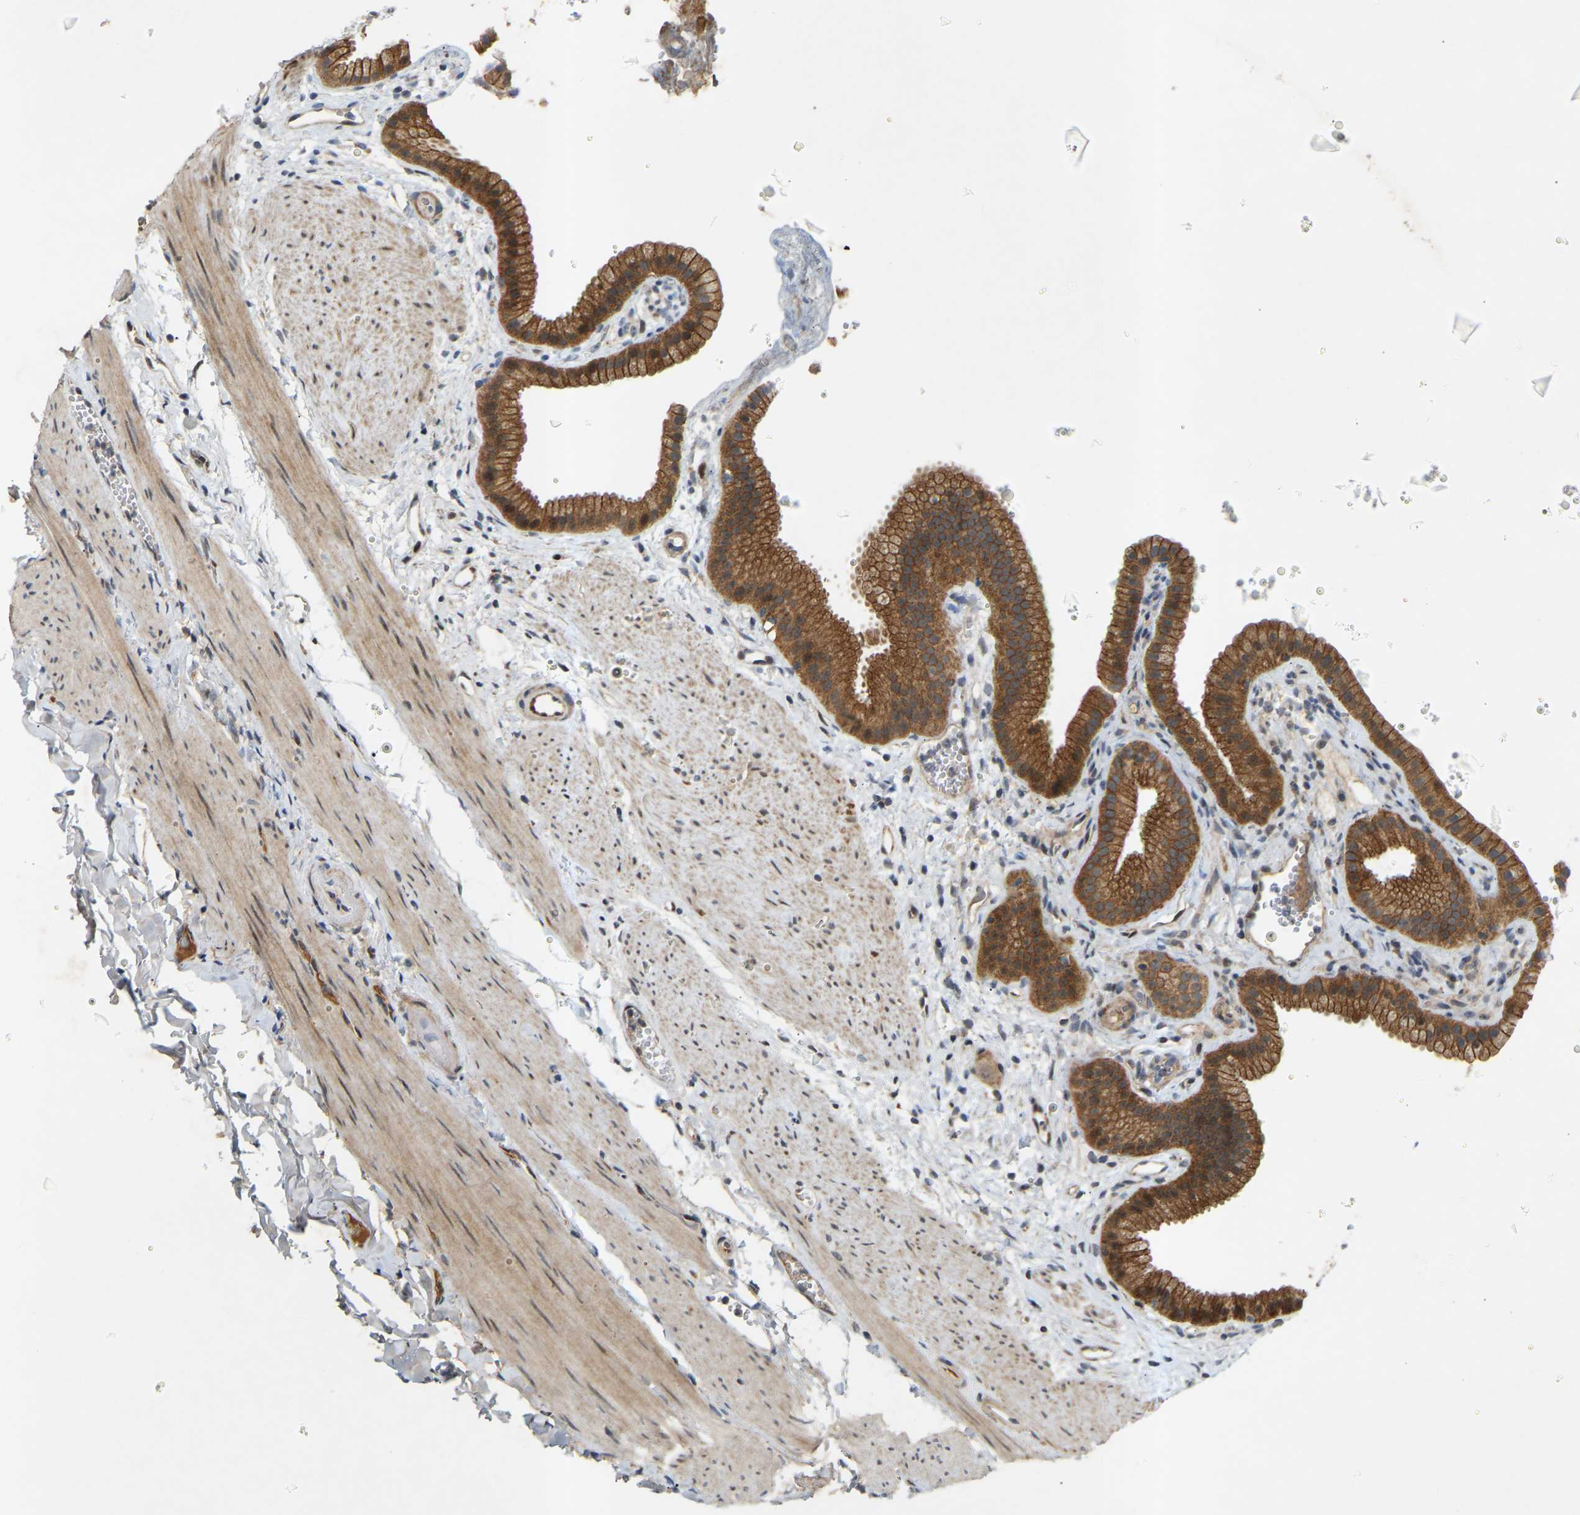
{"staining": {"intensity": "moderate", "quantity": ">75%", "location": "cytoplasmic/membranous,nuclear"}, "tissue": "gallbladder", "cell_type": "Glandular cells", "image_type": "normal", "snomed": [{"axis": "morphology", "description": "Normal tissue, NOS"}, {"axis": "topography", "description": "Gallbladder"}], "caption": "Moderate cytoplasmic/membranous,nuclear protein positivity is appreciated in about >75% of glandular cells in gallbladder.", "gene": "ATP5MF", "patient": {"sex": "female", "age": 64}}